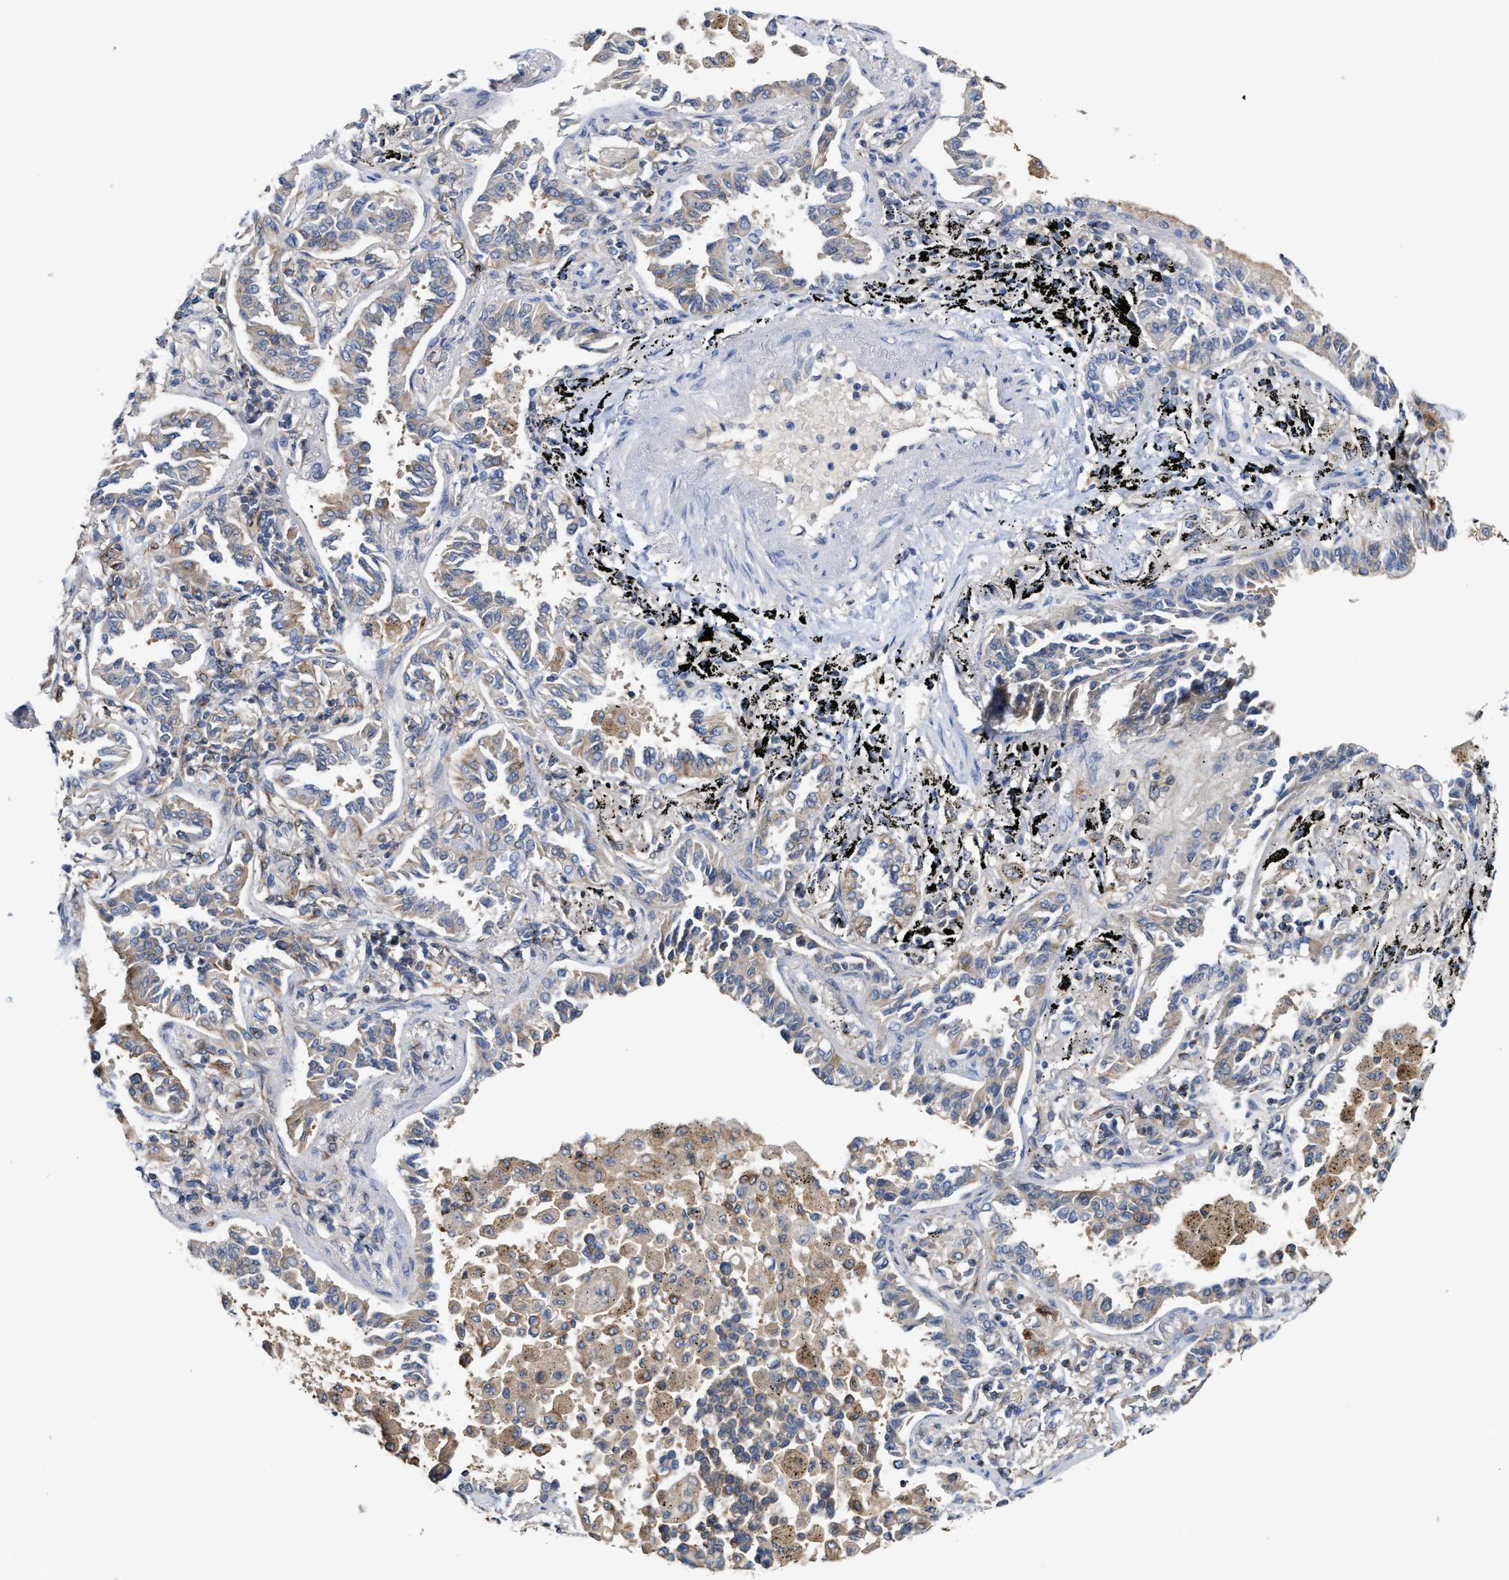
{"staining": {"intensity": "weak", "quantity": "<25%", "location": "cytoplasmic/membranous"}, "tissue": "lung cancer", "cell_type": "Tumor cells", "image_type": "cancer", "snomed": [{"axis": "morphology", "description": "Normal tissue, NOS"}, {"axis": "morphology", "description": "Adenocarcinoma, NOS"}, {"axis": "topography", "description": "Lung"}], "caption": "The IHC photomicrograph has no significant expression in tumor cells of lung cancer (adenocarcinoma) tissue. (Stains: DAB IHC with hematoxylin counter stain, Microscopy: brightfield microscopy at high magnification).", "gene": "BBLN", "patient": {"sex": "male", "age": 59}}